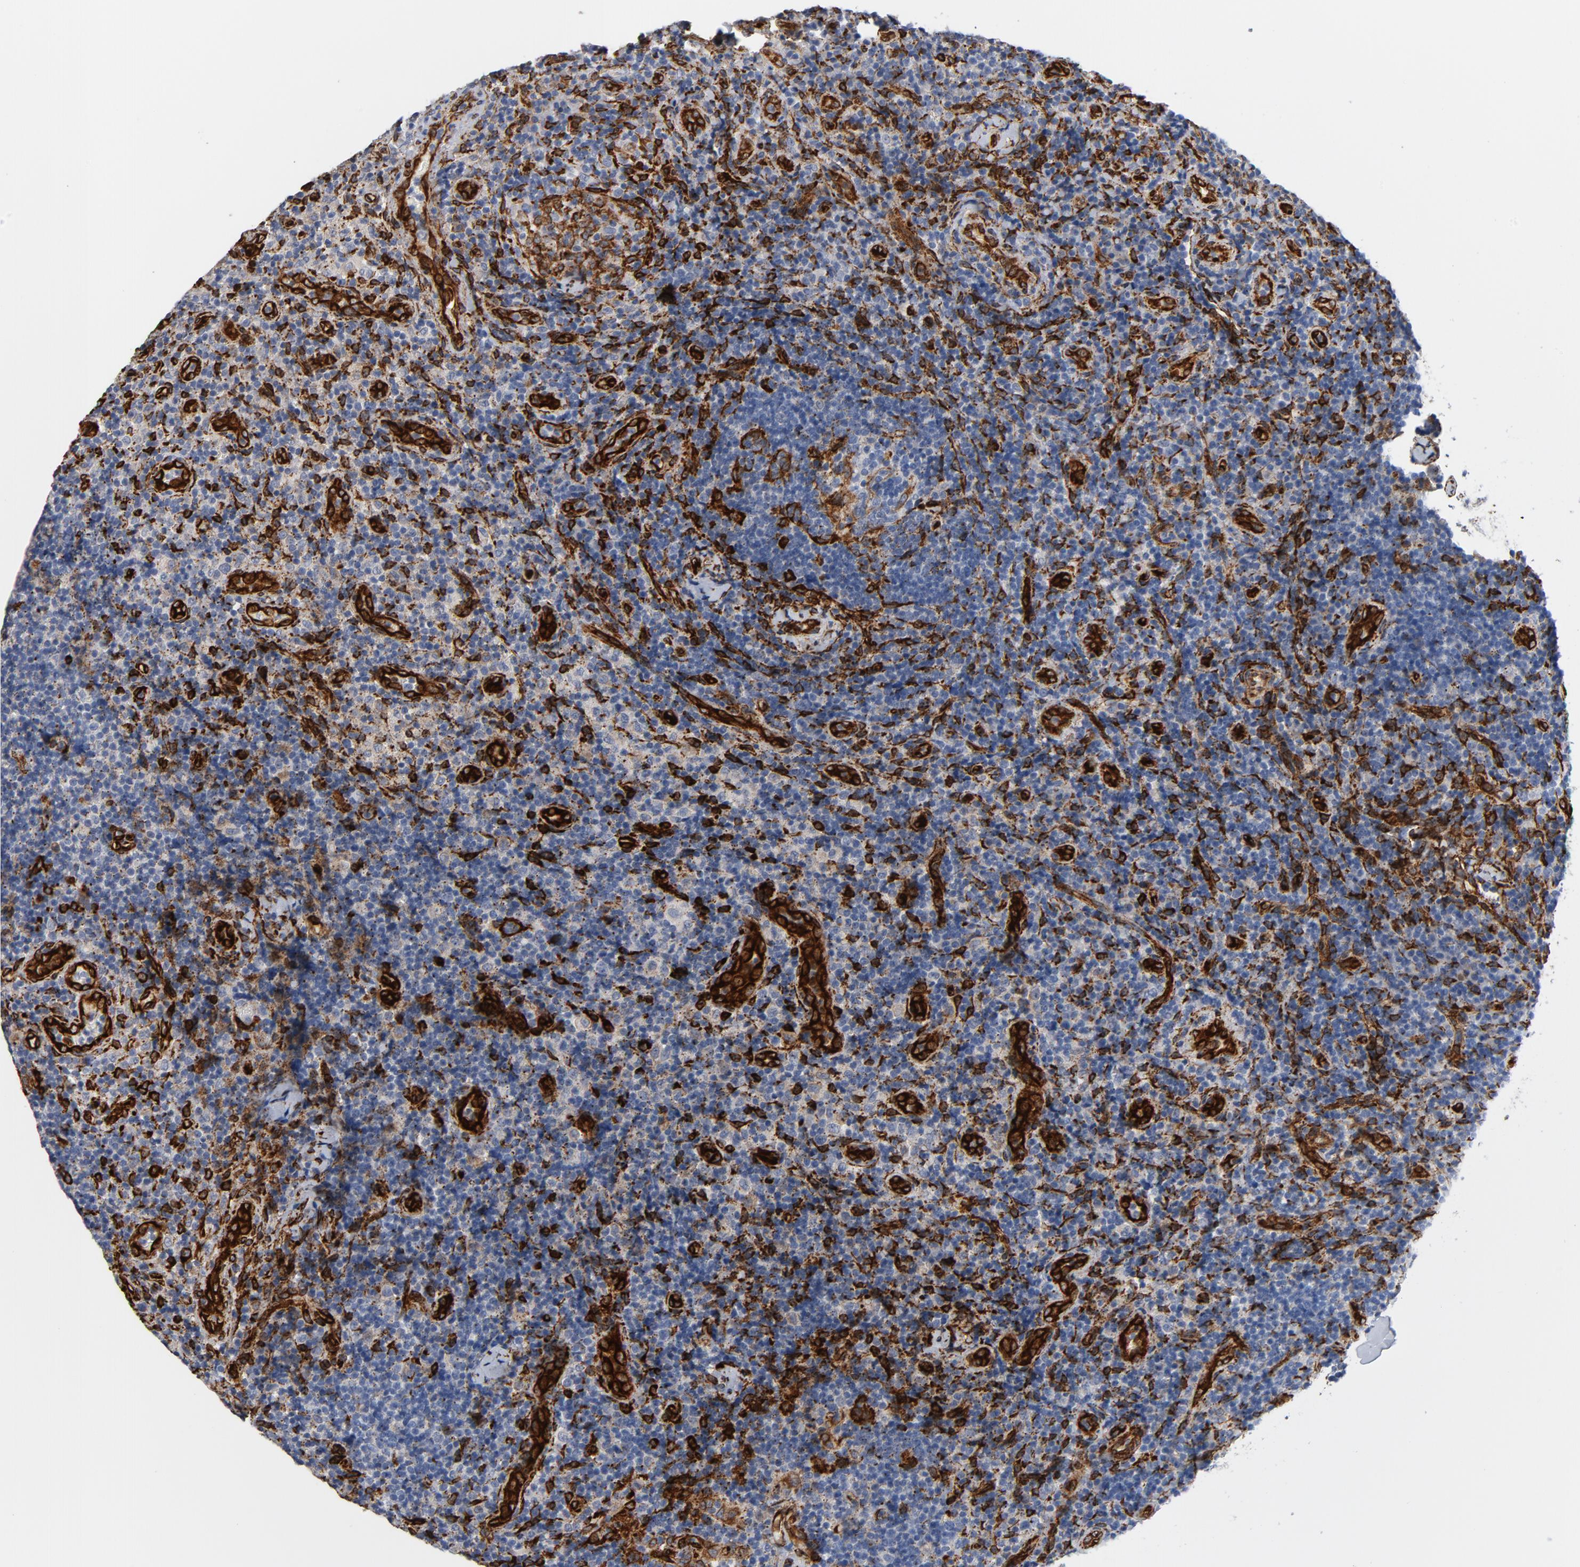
{"staining": {"intensity": "negative", "quantity": "none", "location": "none"}, "tissue": "lymph node", "cell_type": "Germinal center cells", "image_type": "normal", "snomed": [{"axis": "morphology", "description": "Normal tissue, NOS"}, {"axis": "morphology", "description": "Inflammation, NOS"}, {"axis": "topography", "description": "Lymph node"}], "caption": "This is an immunohistochemistry (IHC) histopathology image of unremarkable lymph node. There is no expression in germinal center cells.", "gene": "SERPINH1", "patient": {"sex": "male", "age": 46}}